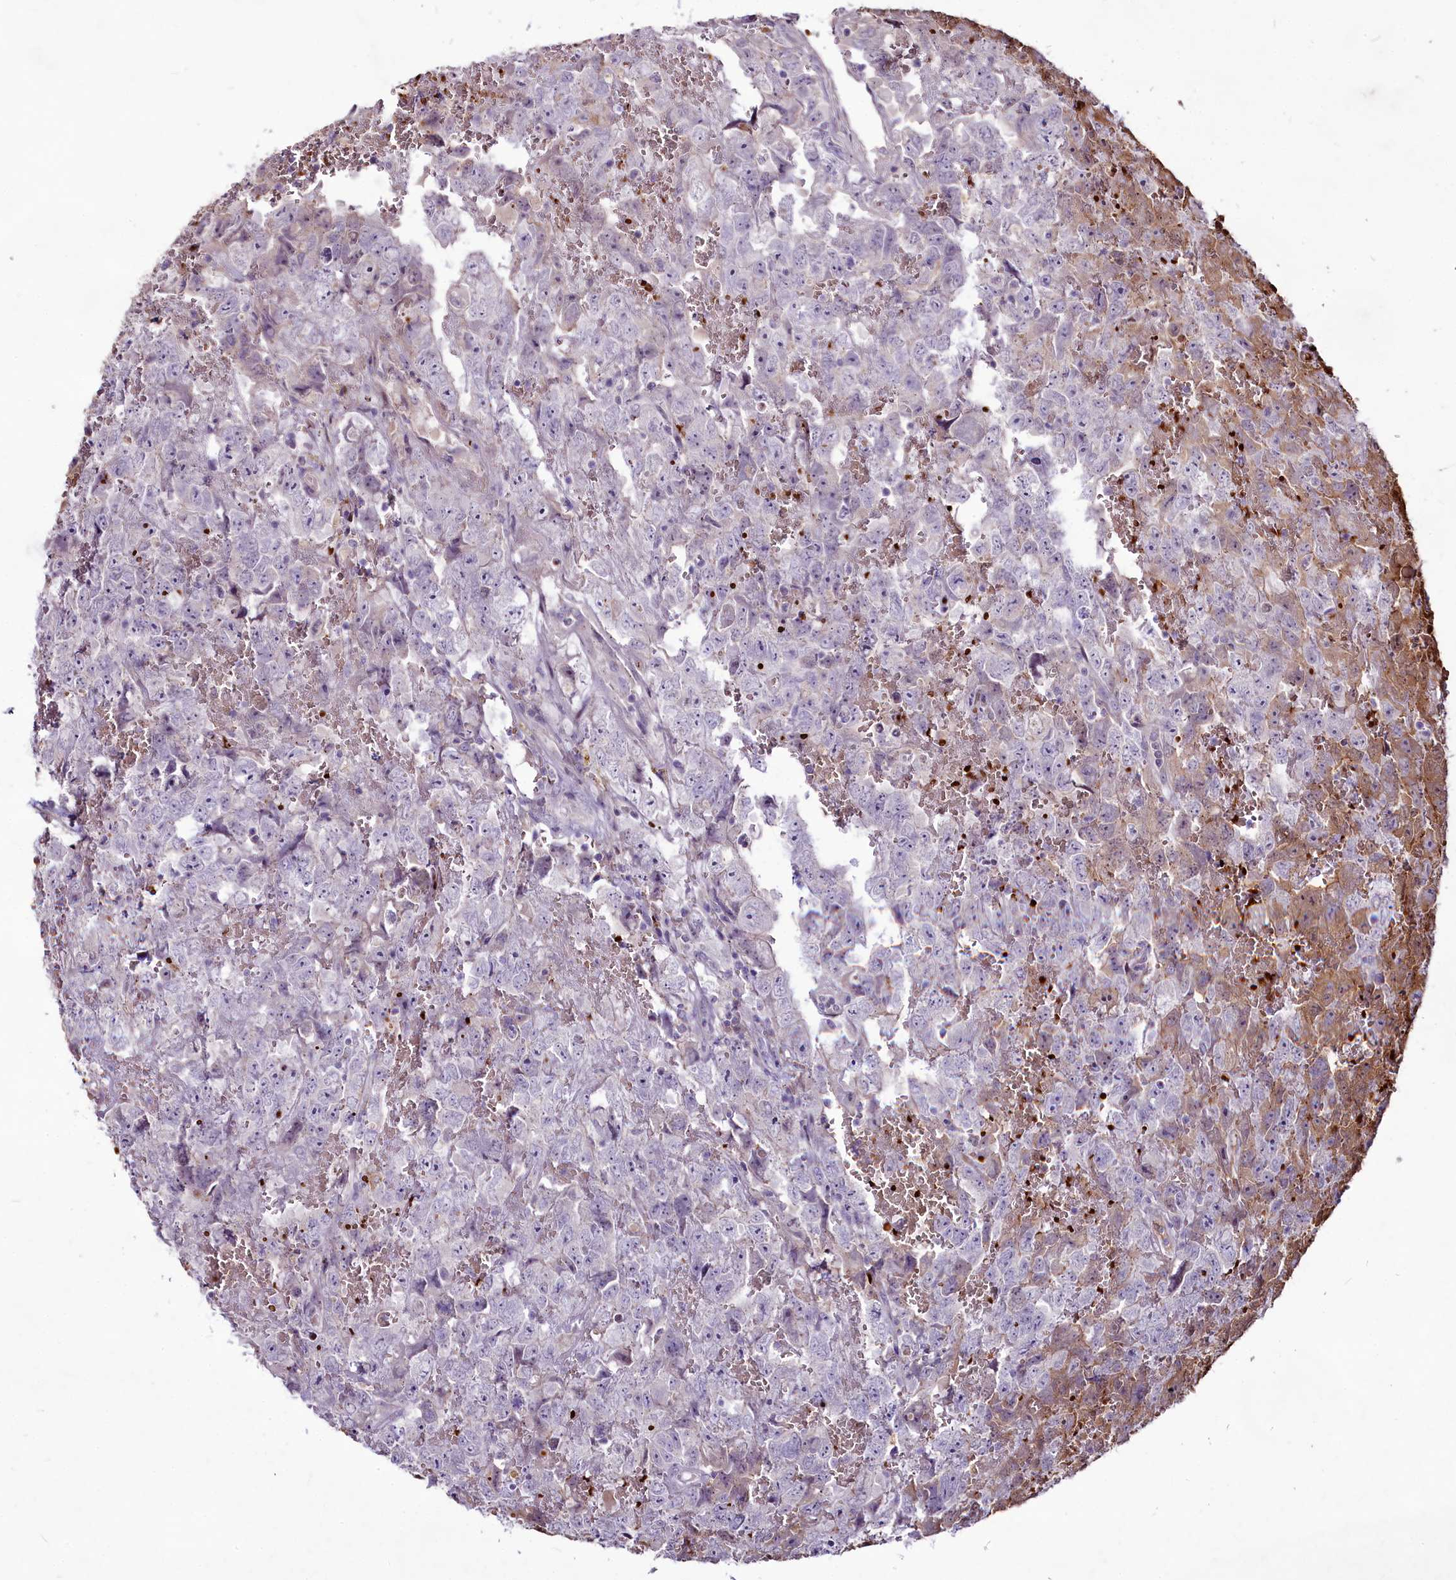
{"staining": {"intensity": "moderate", "quantity": "25%-75%", "location": "cytoplasmic/membranous"}, "tissue": "testis cancer", "cell_type": "Tumor cells", "image_type": "cancer", "snomed": [{"axis": "morphology", "description": "Carcinoma, Embryonal, NOS"}, {"axis": "topography", "description": "Testis"}], "caption": "Tumor cells display medium levels of moderate cytoplasmic/membranous staining in about 25%-75% of cells in testis embryonal carcinoma.", "gene": "SUSD3", "patient": {"sex": "male", "age": 45}}